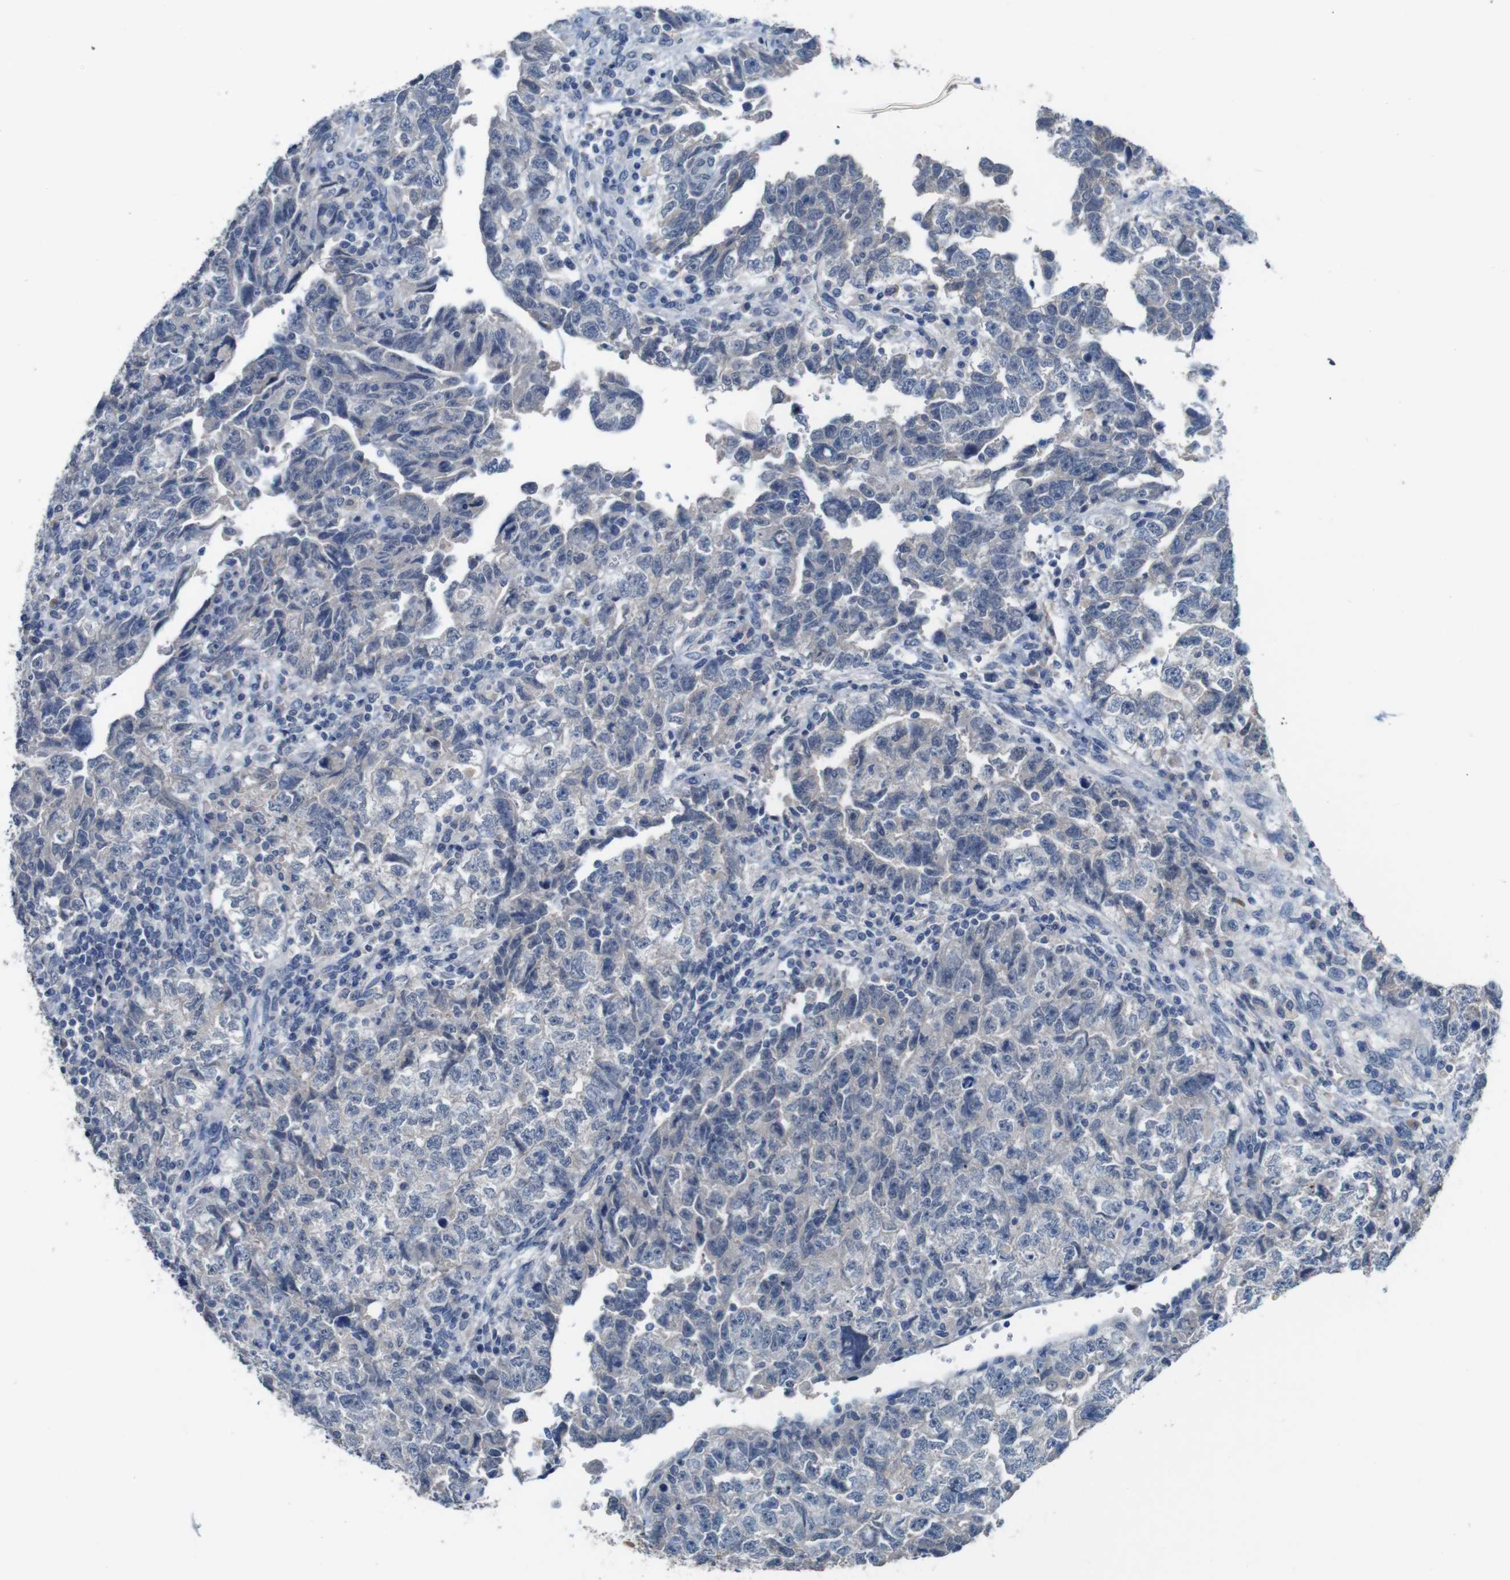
{"staining": {"intensity": "moderate", "quantity": "<25%", "location": "cytoplasmic/membranous"}, "tissue": "testis cancer", "cell_type": "Tumor cells", "image_type": "cancer", "snomed": [{"axis": "morphology", "description": "Carcinoma, Embryonal, NOS"}, {"axis": "topography", "description": "Testis"}], "caption": "This histopathology image shows testis cancer (embryonal carcinoma) stained with immunohistochemistry (IHC) to label a protein in brown. The cytoplasmic/membranous of tumor cells show moderate positivity for the protein. Nuclei are counter-stained blue.", "gene": "SLC2A8", "patient": {"sex": "male", "age": 36}}